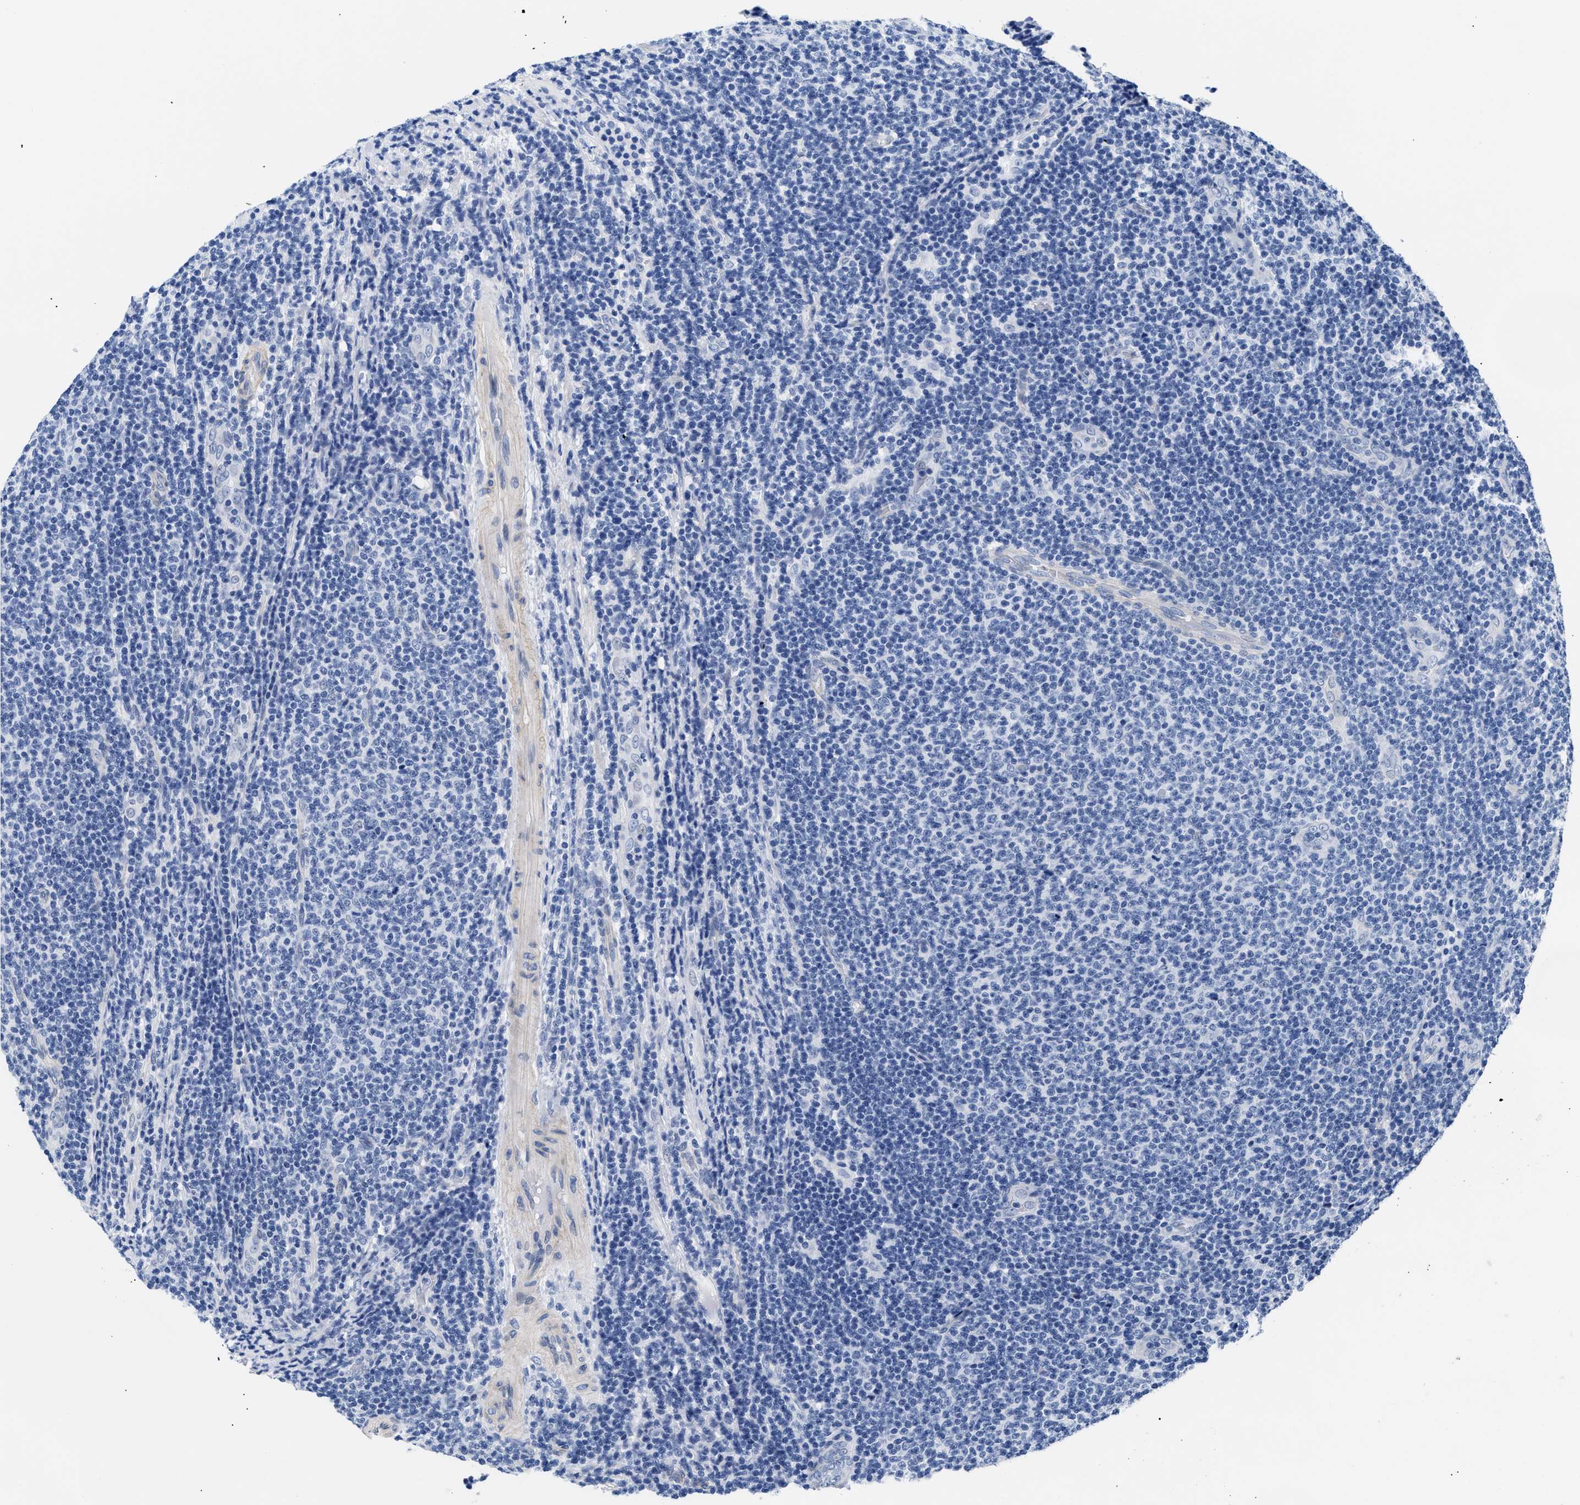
{"staining": {"intensity": "negative", "quantity": "none", "location": "none"}, "tissue": "lymphoma", "cell_type": "Tumor cells", "image_type": "cancer", "snomed": [{"axis": "morphology", "description": "Malignant lymphoma, non-Hodgkin's type, Low grade"}, {"axis": "topography", "description": "Lymph node"}], "caption": "A photomicrograph of human lymphoma is negative for staining in tumor cells.", "gene": "TRIM29", "patient": {"sex": "male", "age": 66}}